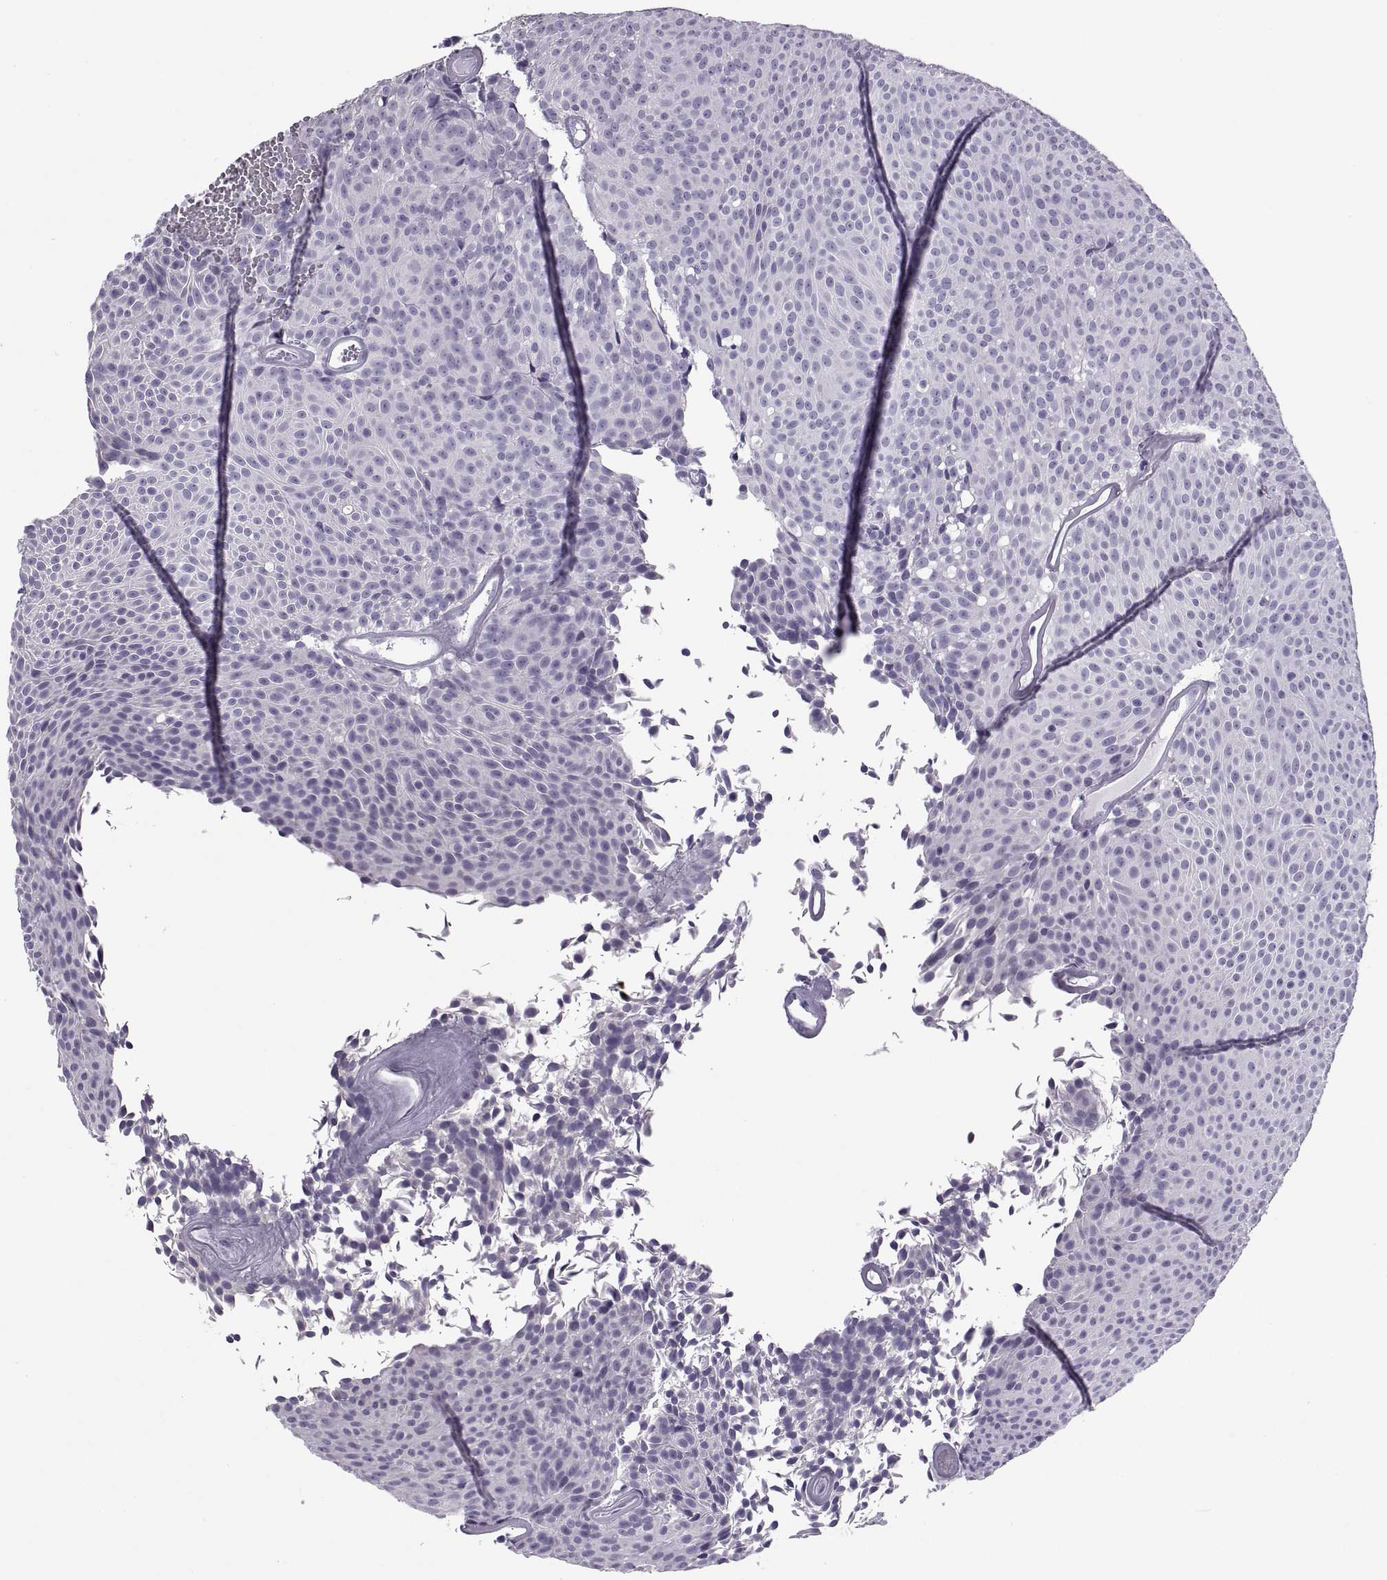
{"staining": {"intensity": "negative", "quantity": "none", "location": "none"}, "tissue": "urothelial cancer", "cell_type": "Tumor cells", "image_type": "cancer", "snomed": [{"axis": "morphology", "description": "Urothelial carcinoma, Low grade"}, {"axis": "topography", "description": "Urinary bladder"}], "caption": "Micrograph shows no protein positivity in tumor cells of low-grade urothelial carcinoma tissue.", "gene": "RLBP1", "patient": {"sex": "male", "age": 77}}